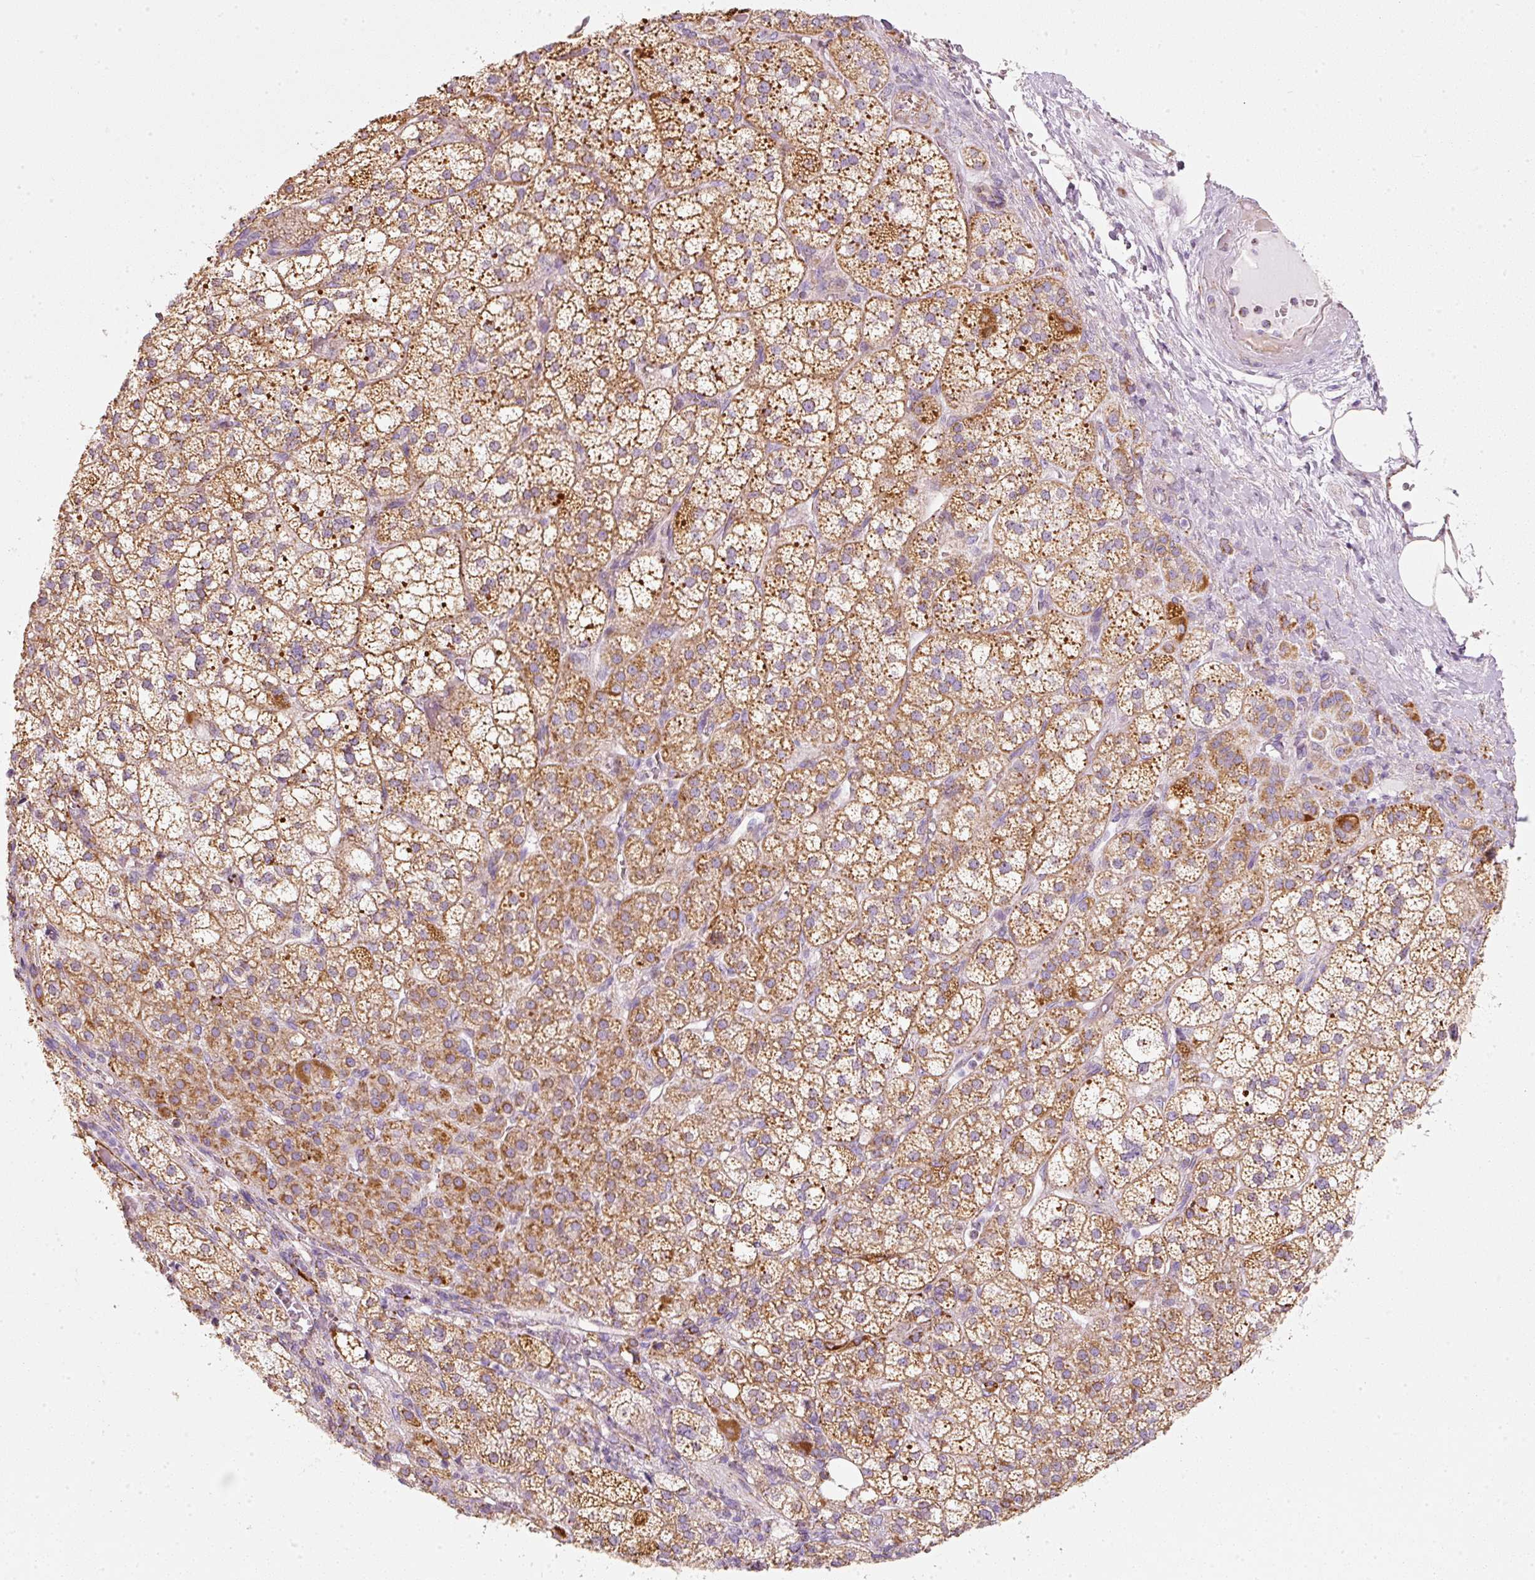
{"staining": {"intensity": "moderate", "quantity": ">75%", "location": "cytoplasmic/membranous,nuclear"}, "tissue": "adrenal gland", "cell_type": "Glandular cells", "image_type": "normal", "snomed": [{"axis": "morphology", "description": "Normal tissue, NOS"}, {"axis": "topography", "description": "Adrenal gland"}], "caption": "Glandular cells reveal moderate cytoplasmic/membranous,nuclear positivity in about >75% of cells in normal adrenal gland.", "gene": "DUT", "patient": {"sex": "female", "age": 60}}